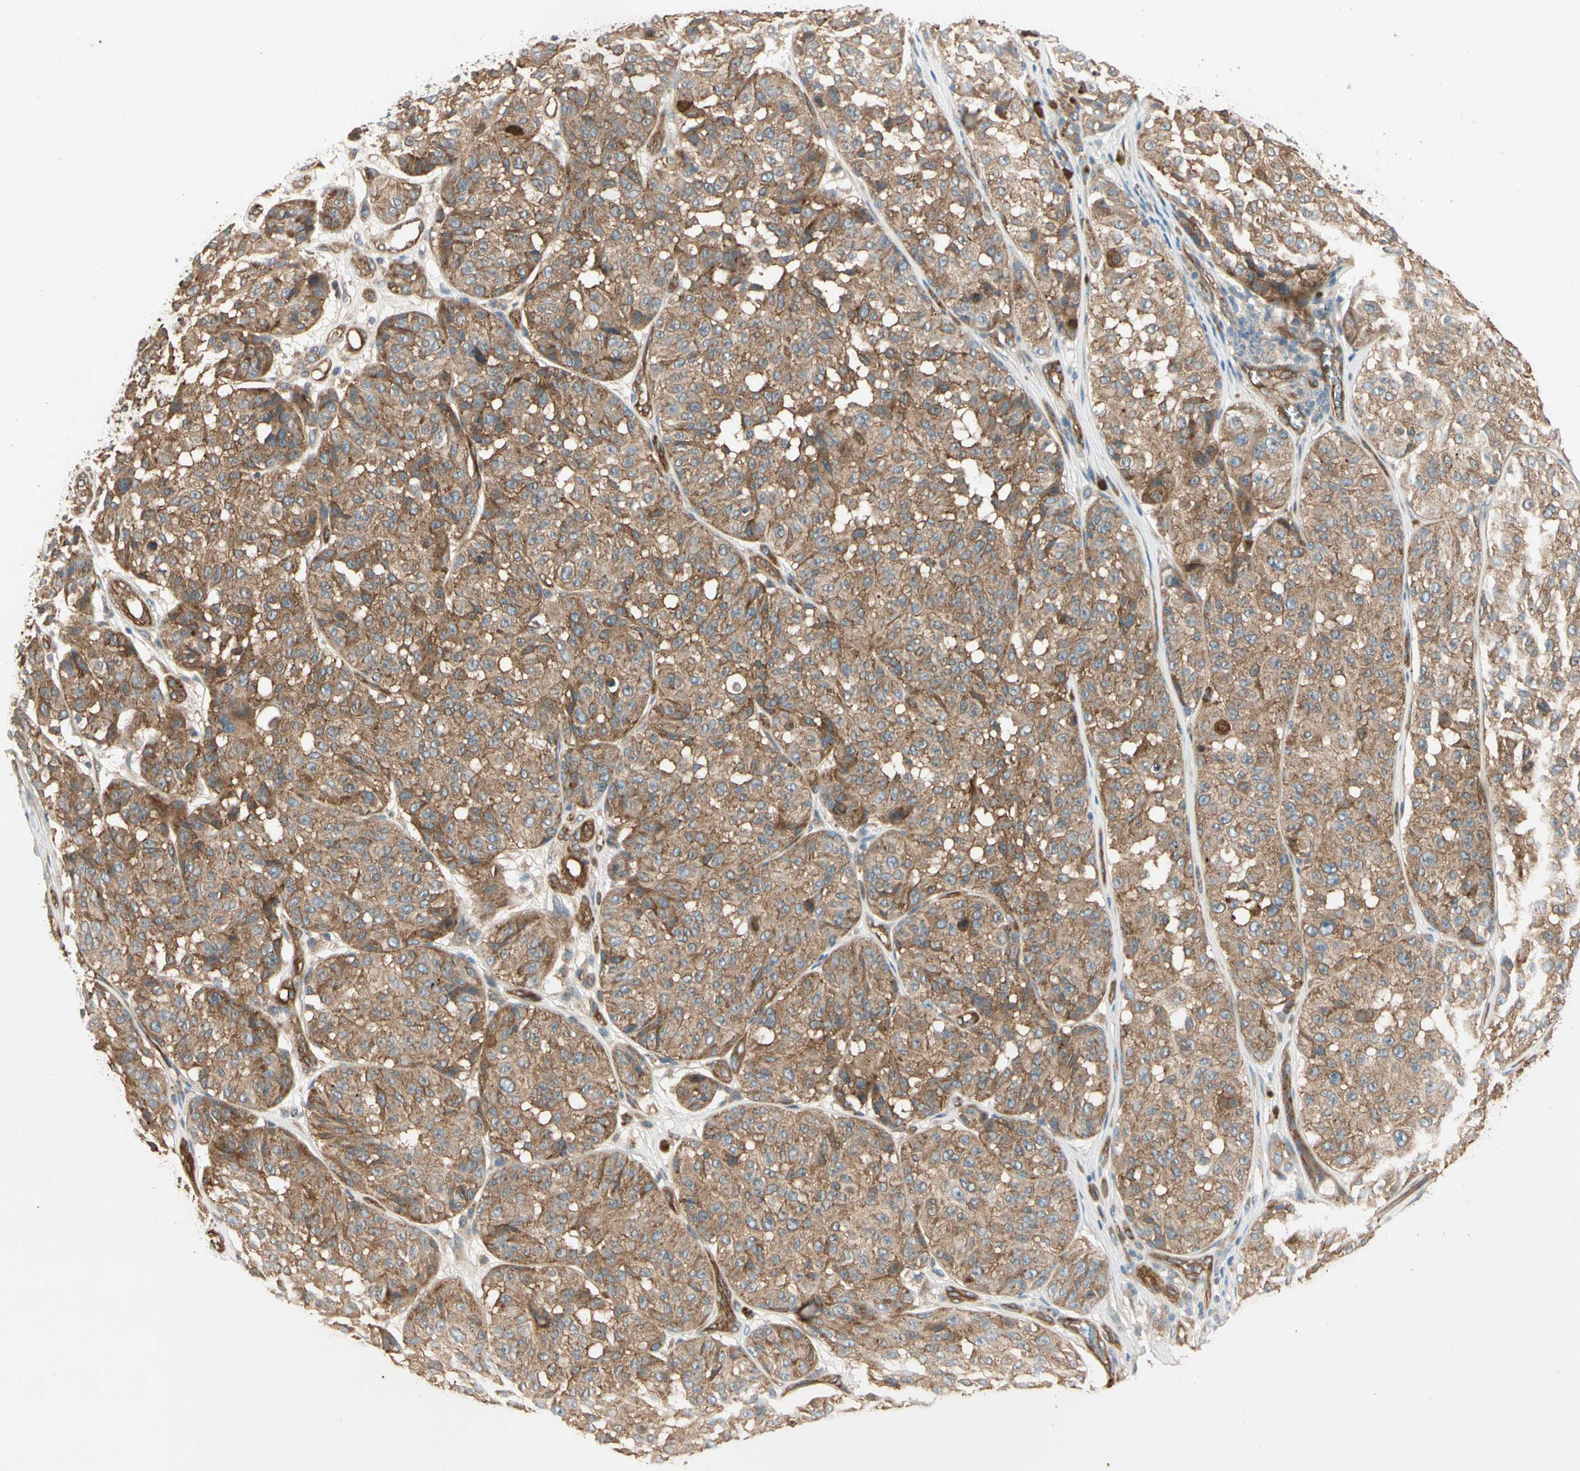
{"staining": {"intensity": "moderate", "quantity": ">75%", "location": "cytoplasmic/membranous"}, "tissue": "melanoma", "cell_type": "Tumor cells", "image_type": "cancer", "snomed": [{"axis": "morphology", "description": "Malignant melanoma, NOS"}, {"axis": "topography", "description": "Skin"}], "caption": "Malignant melanoma tissue shows moderate cytoplasmic/membranous positivity in approximately >75% of tumor cells, visualized by immunohistochemistry.", "gene": "ROCK2", "patient": {"sex": "female", "age": 46}}